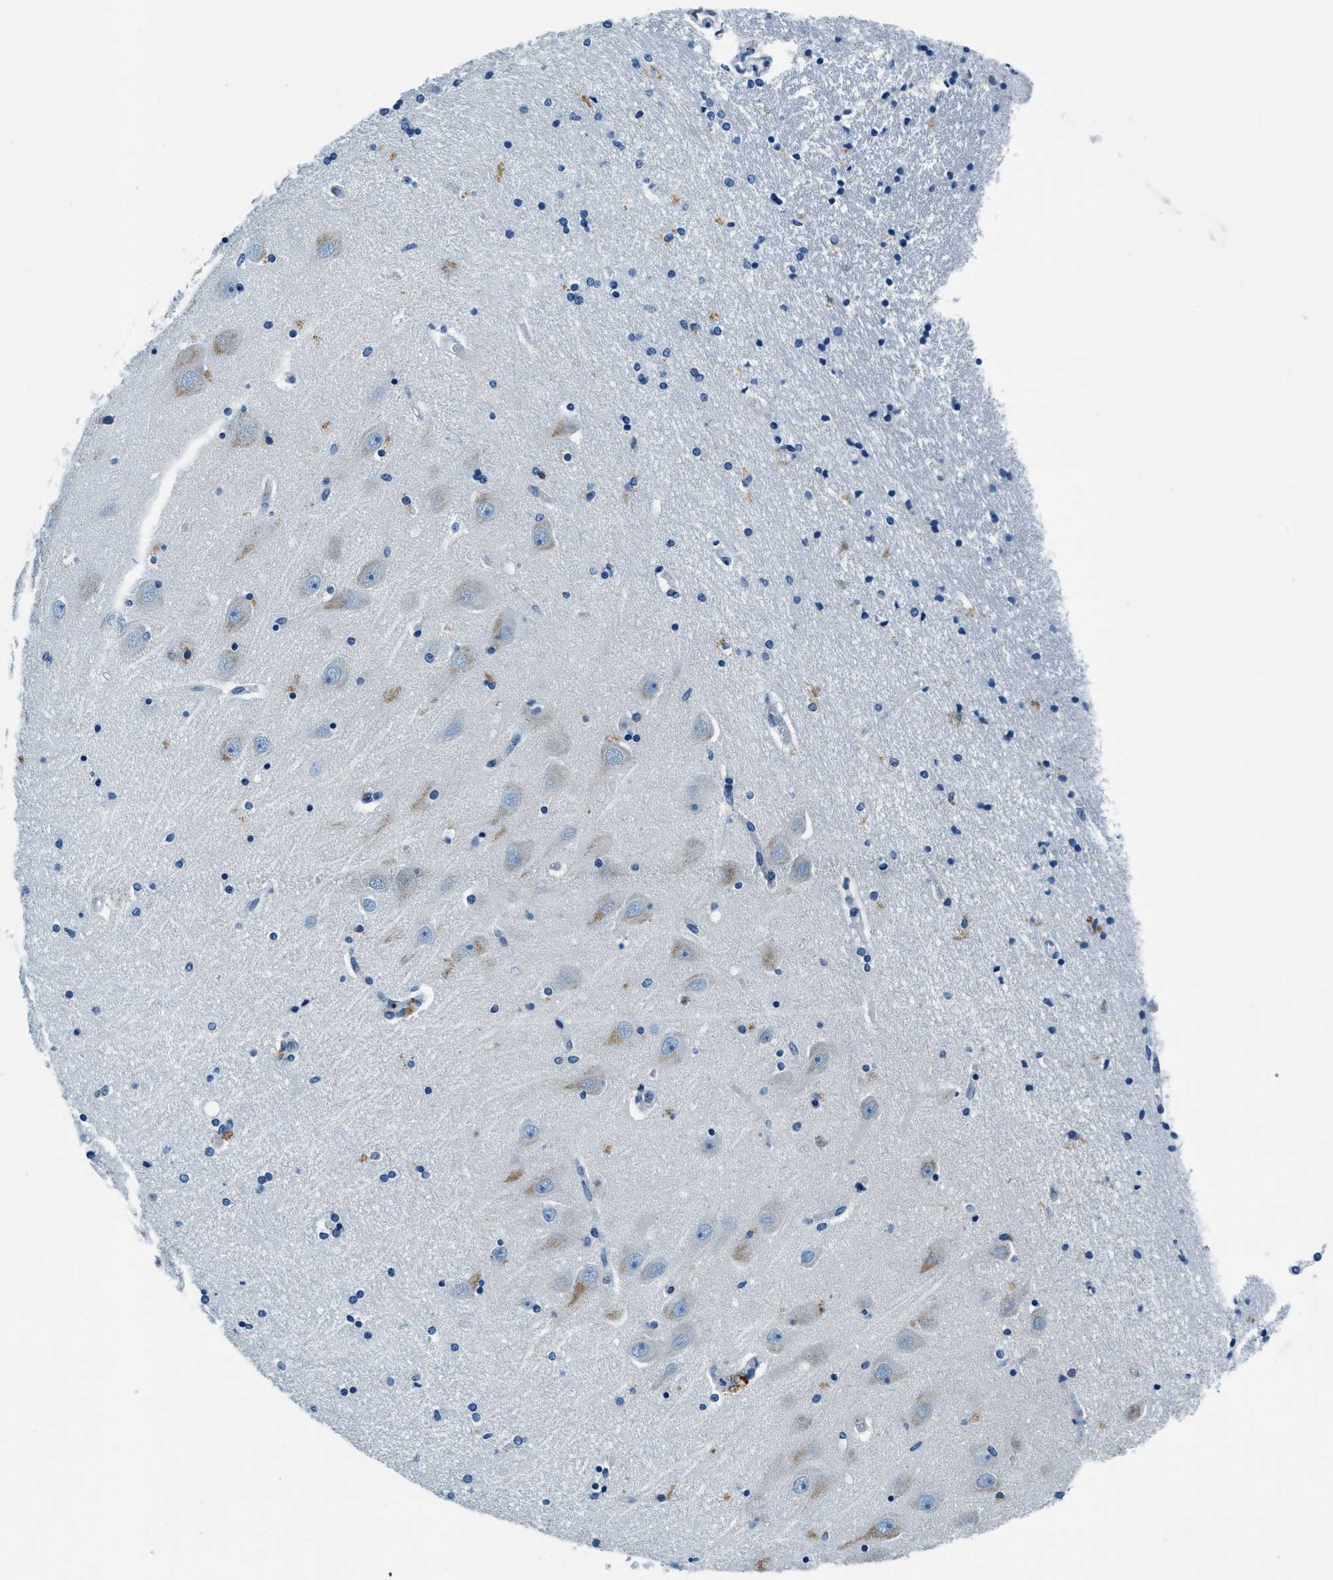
{"staining": {"intensity": "negative", "quantity": "none", "location": "none"}, "tissue": "hippocampus", "cell_type": "Glial cells", "image_type": "normal", "snomed": [{"axis": "morphology", "description": "Normal tissue, NOS"}, {"axis": "topography", "description": "Hippocampus"}], "caption": "Human hippocampus stained for a protein using immunohistochemistry (IHC) reveals no positivity in glial cells.", "gene": "UBAC2", "patient": {"sex": "female", "age": 54}}